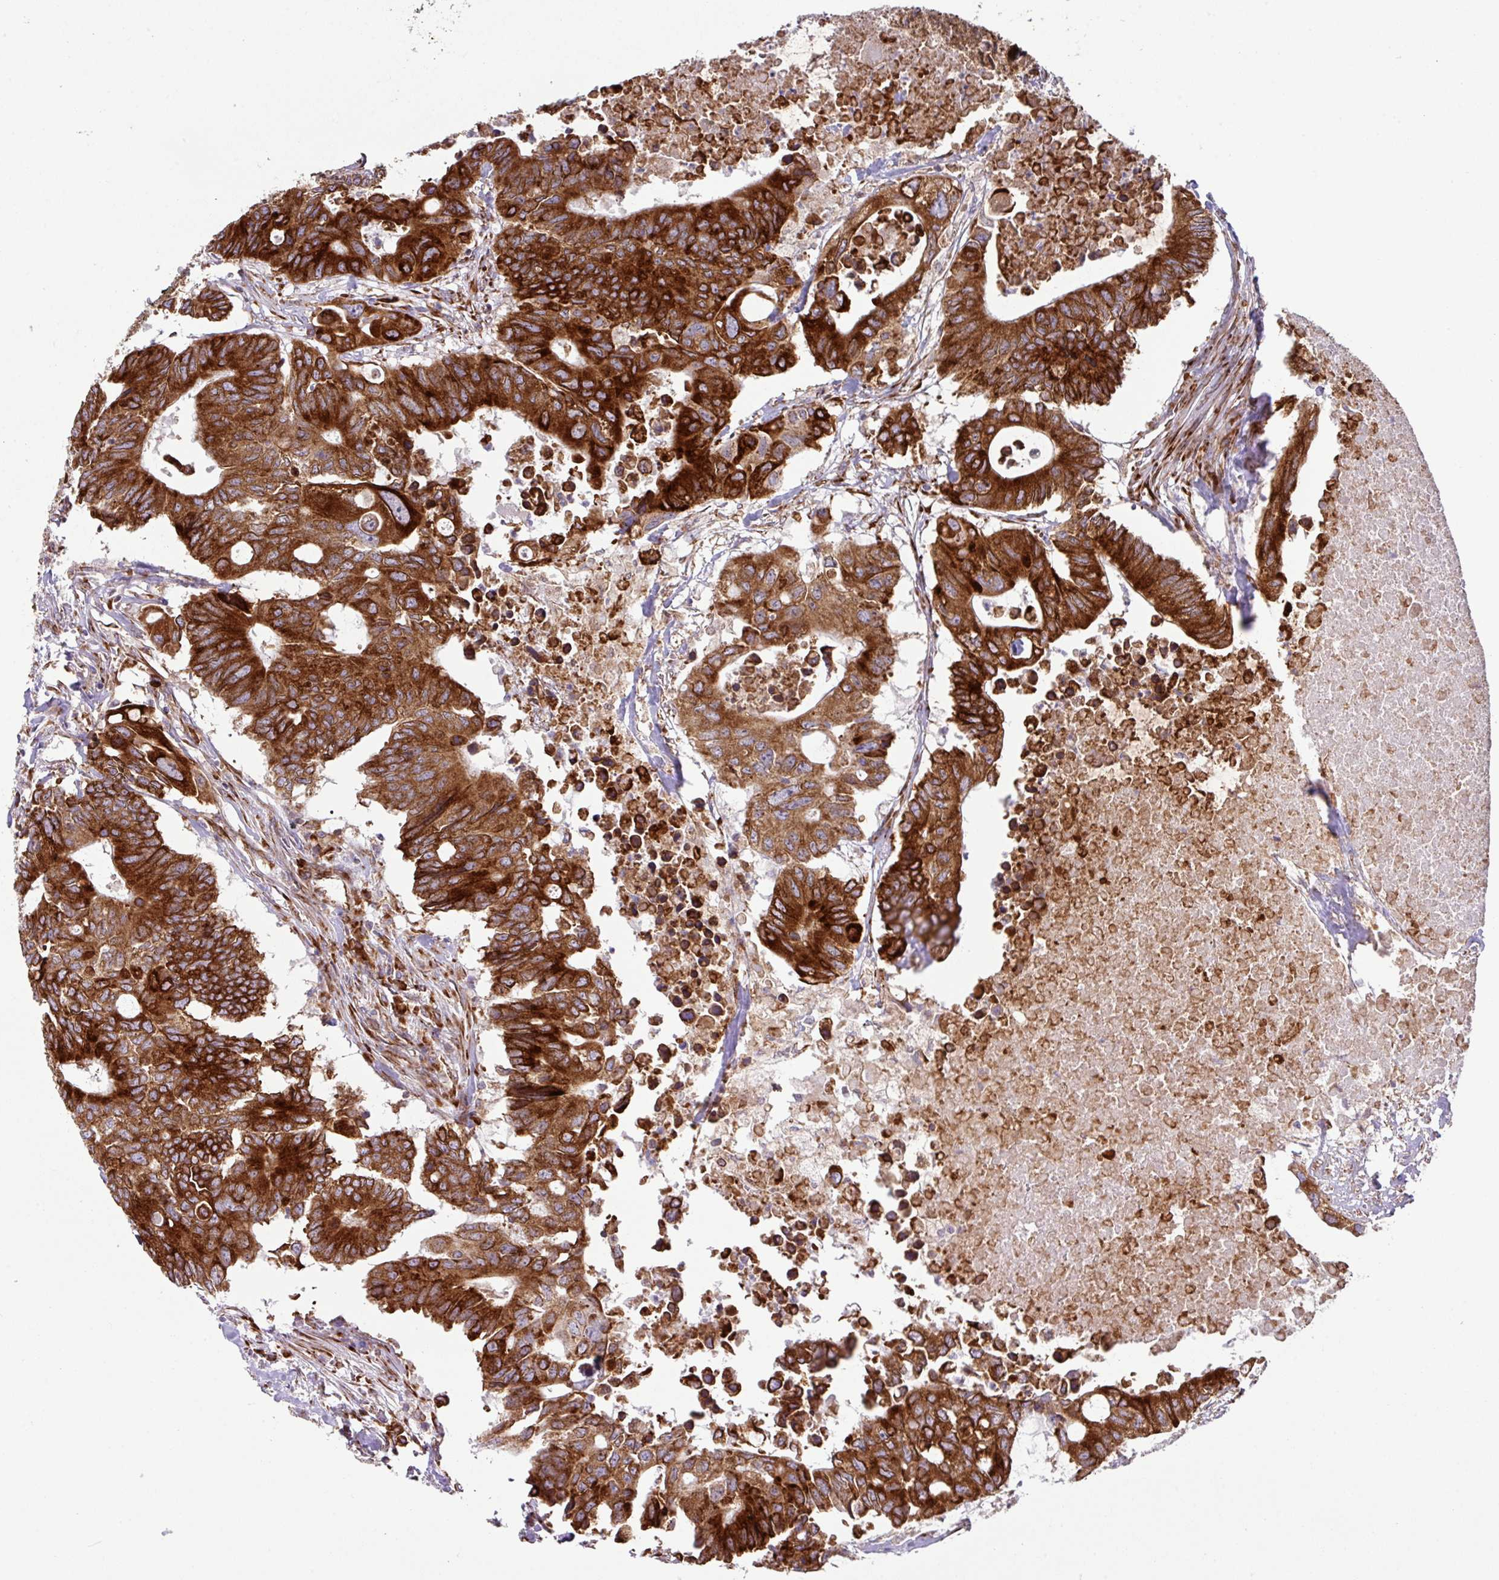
{"staining": {"intensity": "strong", "quantity": ">75%", "location": "cytoplasmic/membranous"}, "tissue": "colorectal cancer", "cell_type": "Tumor cells", "image_type": "cancer", "snomed": [{"axis": "morphology", "description": "Adenocarcinoma, NOS"}, {"axis": "topography", "description": "Colon"}], "caption": "Immunohistochemistry (IHC) of human colorectal cancer (adenocarcinoma) exhibits high levels of strong cytoplasmic/membranous expression in approximately >75% of tumor cells. (DAB IHC, brown staining for protein, blue staining for nuclei).", "gene": "SLC39A7", "patient": {"sex": "male", "age": 71}}